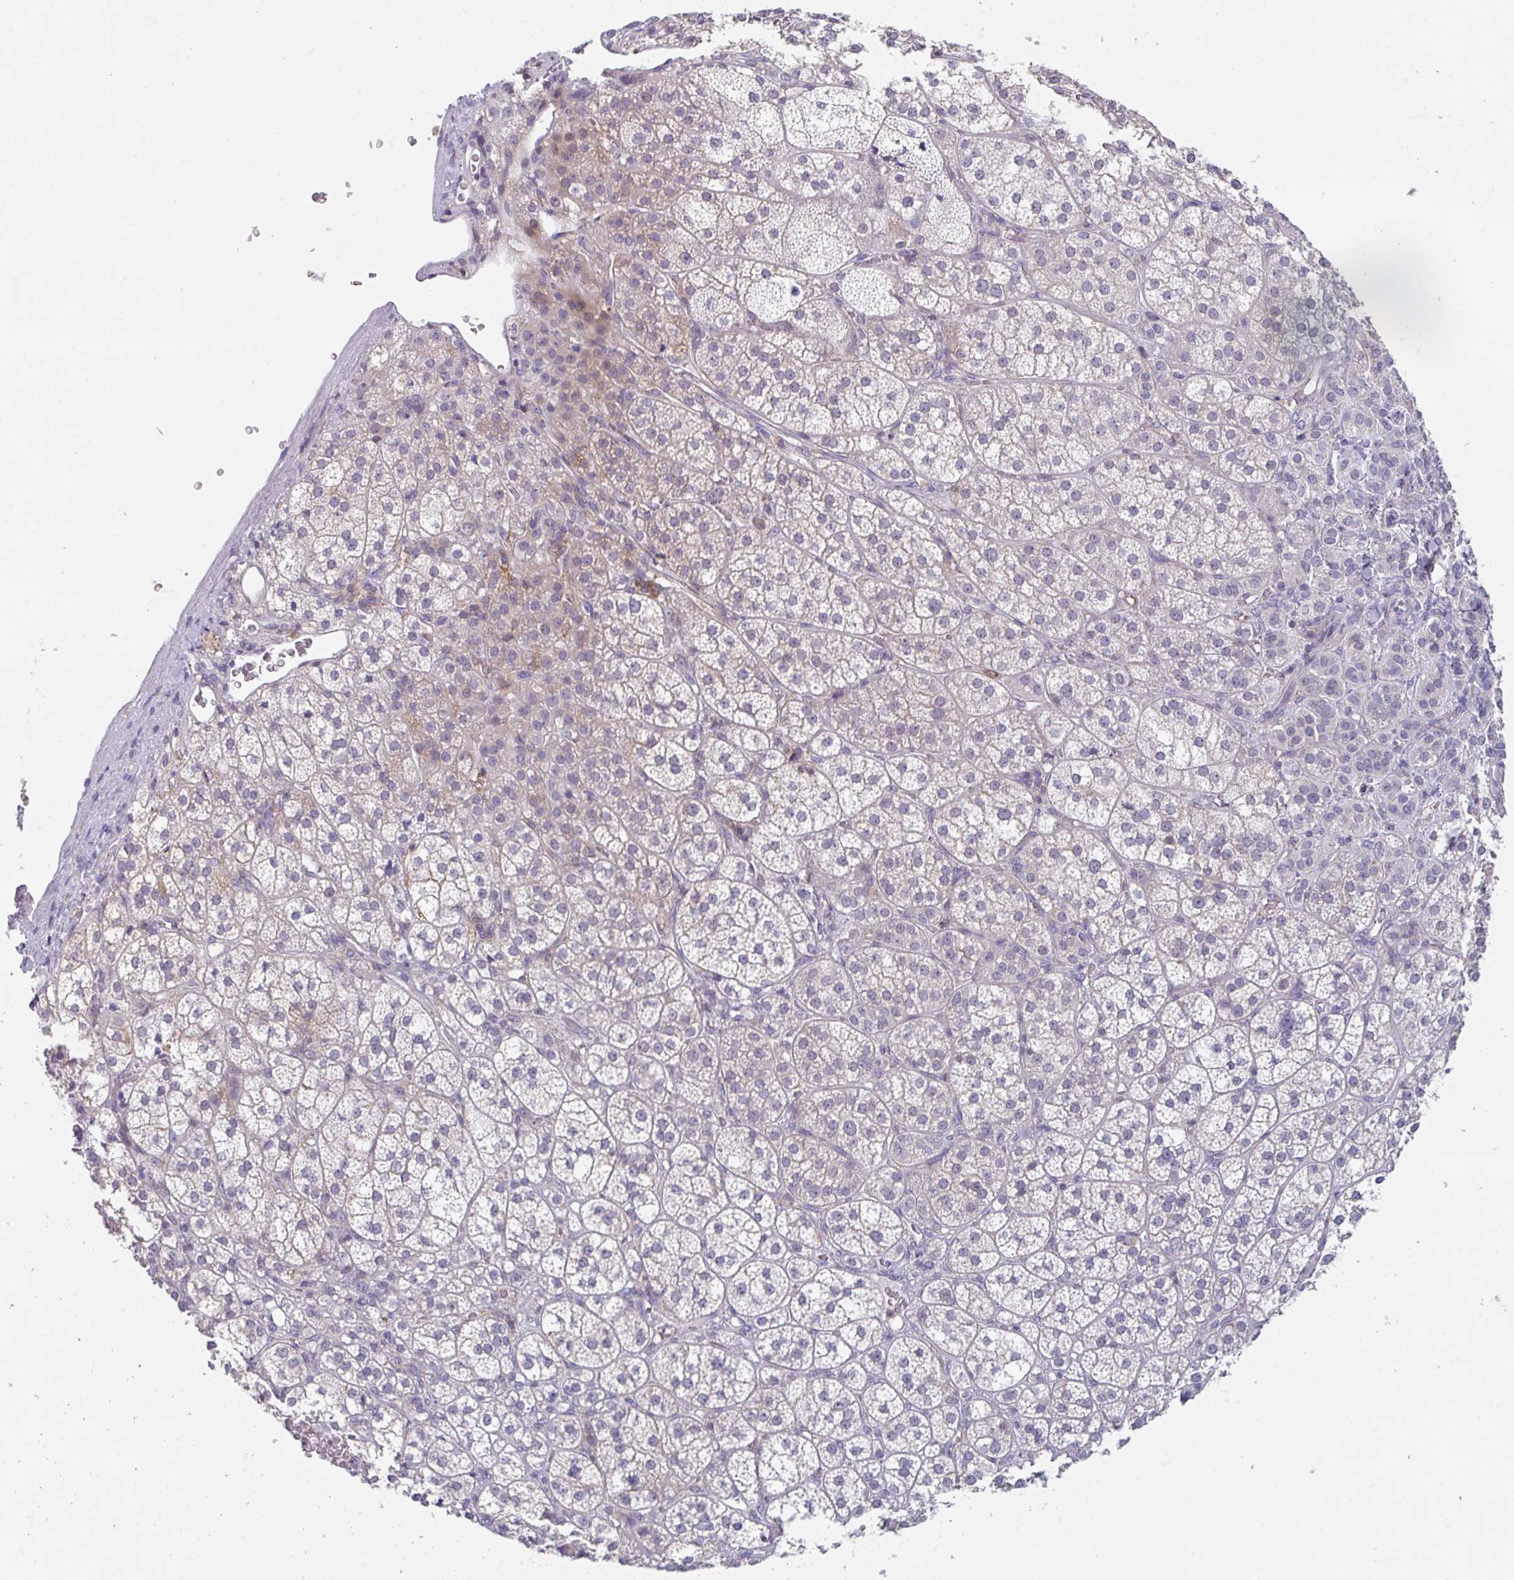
{"staining": {"intensity": "weak", "quantity": "25%-75%", "location": "cytoplasmic/membranous"}, "tissue": "adrenal gland", "cell_type": "Glandular cells", "image_type": "normal", "snomed": [{"axis": "morphology", "description": "Normal tissue, NOS"}, {"axis": "topography", "description": "Adrenal gland"}], "caption": "The immunohistochemical stain labels weak cytoplasmic/membranous staining in glandular cells of unremarkable adrenal gland. (Stains: DAB in brown, nuclei in blue, Microscopy: brightfield microscopy at high magnification).", "gene": "DISP2", "patient": {"sex": "female", "age": 60}}